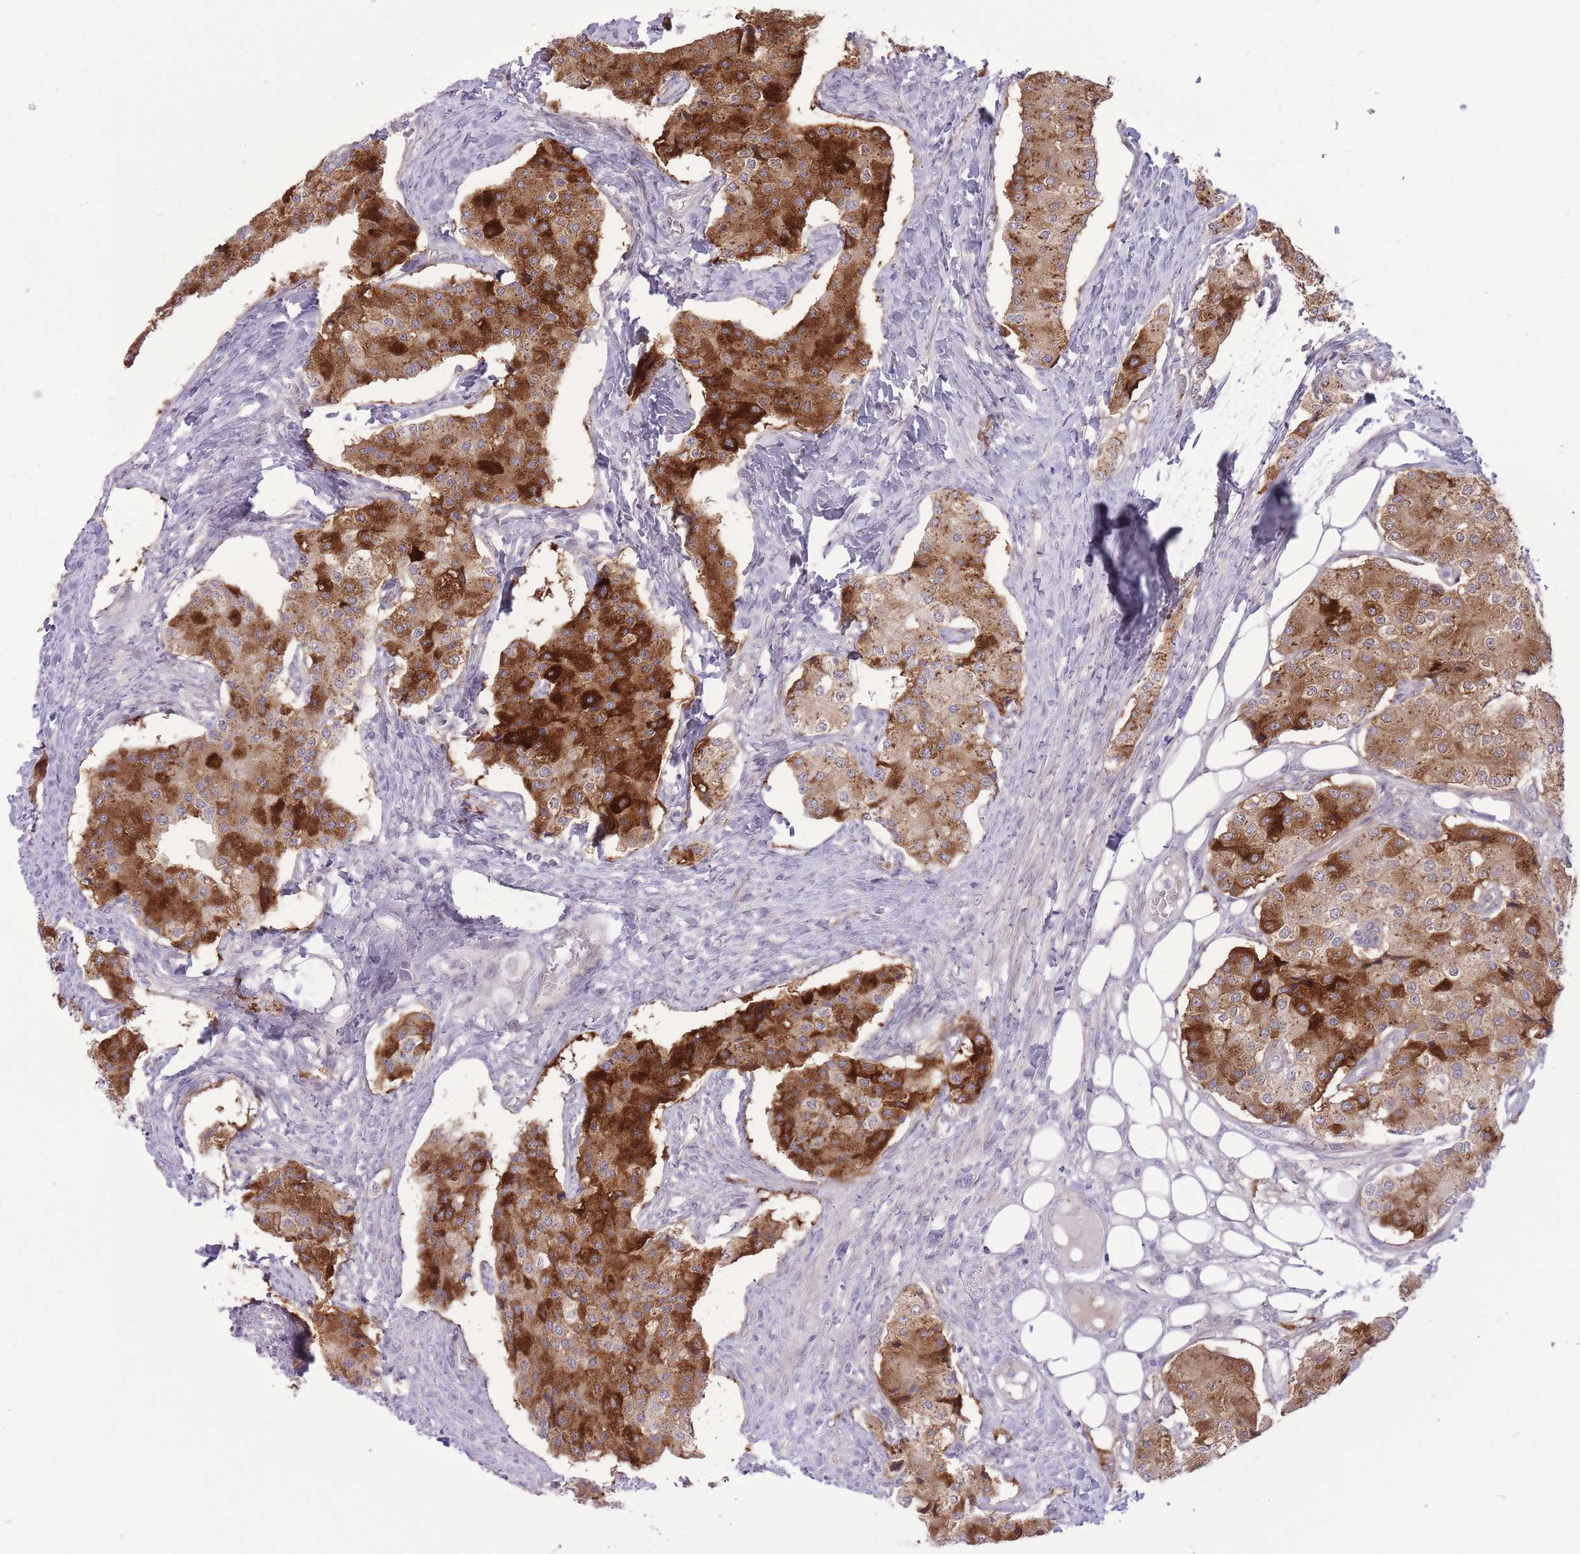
{"staining": {"intensity": "strong", "quantity": "25%-75%", "location": "cytoplasmic/membranous"}, "tissue": "carcinoid", "cell_type": "Tumor cells", "image_type": "cancer", "snomed": [{"axis": "morphology", "description": "Carcinoid, malignant, NOS"}, {"axis": "topography", "description": "Colon"}], "caption": "Brown immunohistochemical staining in human carcinoid demonstrates strong cytoplasmic/membranous expression in approximately 25%-75% of tumor cells.", "gene": "ZBED5", "patient": {"sex": "female", "age": 52}}